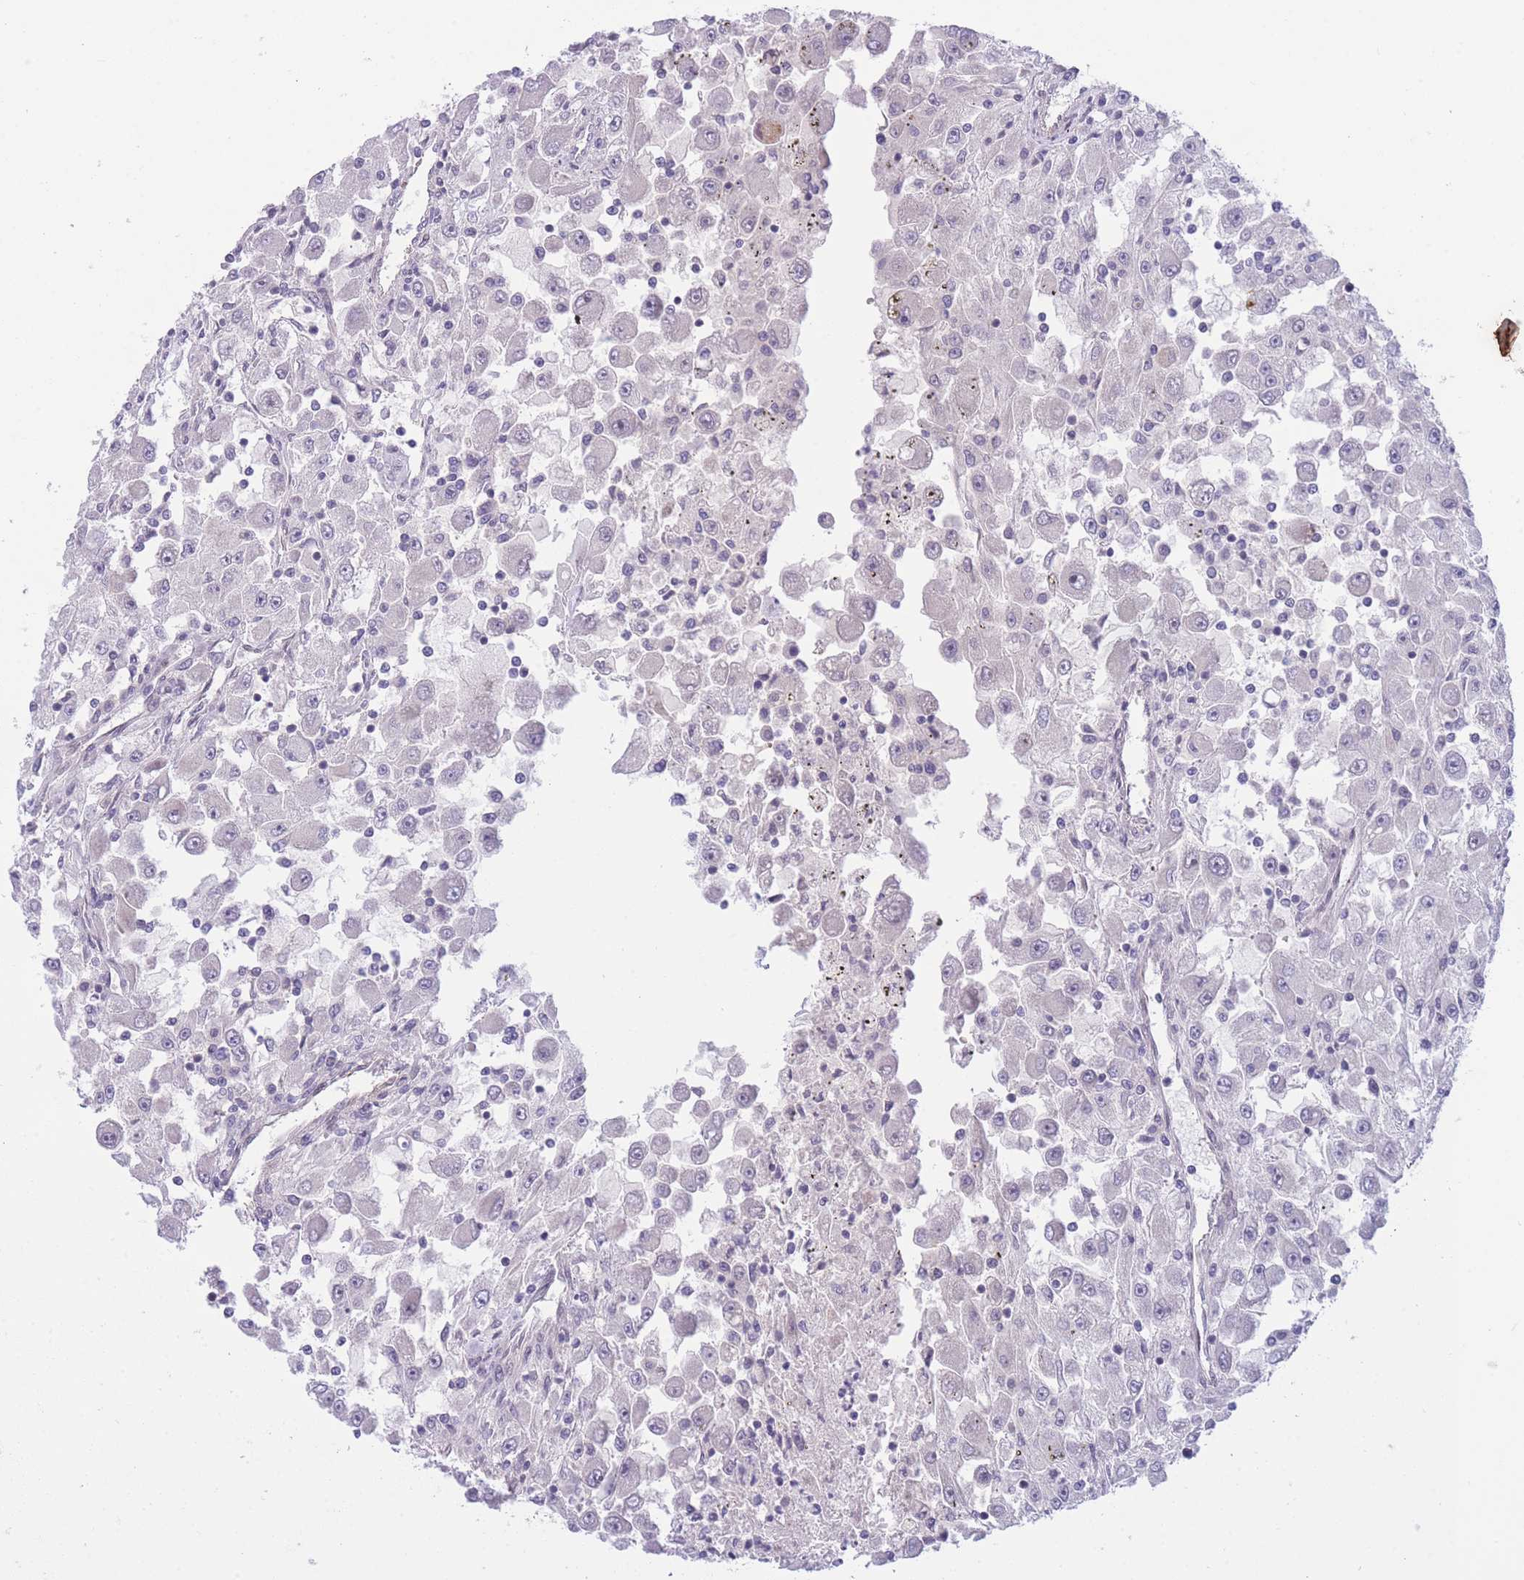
{"staining": {"intensity": "negative", "quantity": "none", "location": "none"}, "tissue": "renal cancer", "cell_type": "Tumor cells", "image_type": "cancer", "snomed": [{"axis": "morphology", "description": "Adenocarcinoma, NOS"}, {"axis": "topography", "description": "Kidney"}], "caption": "Photomicrograph shows no significant protein staining in tumor cells of renal cancer.", "gene": "CDC25B", "patient": {"sex": "female", "age": 67}}